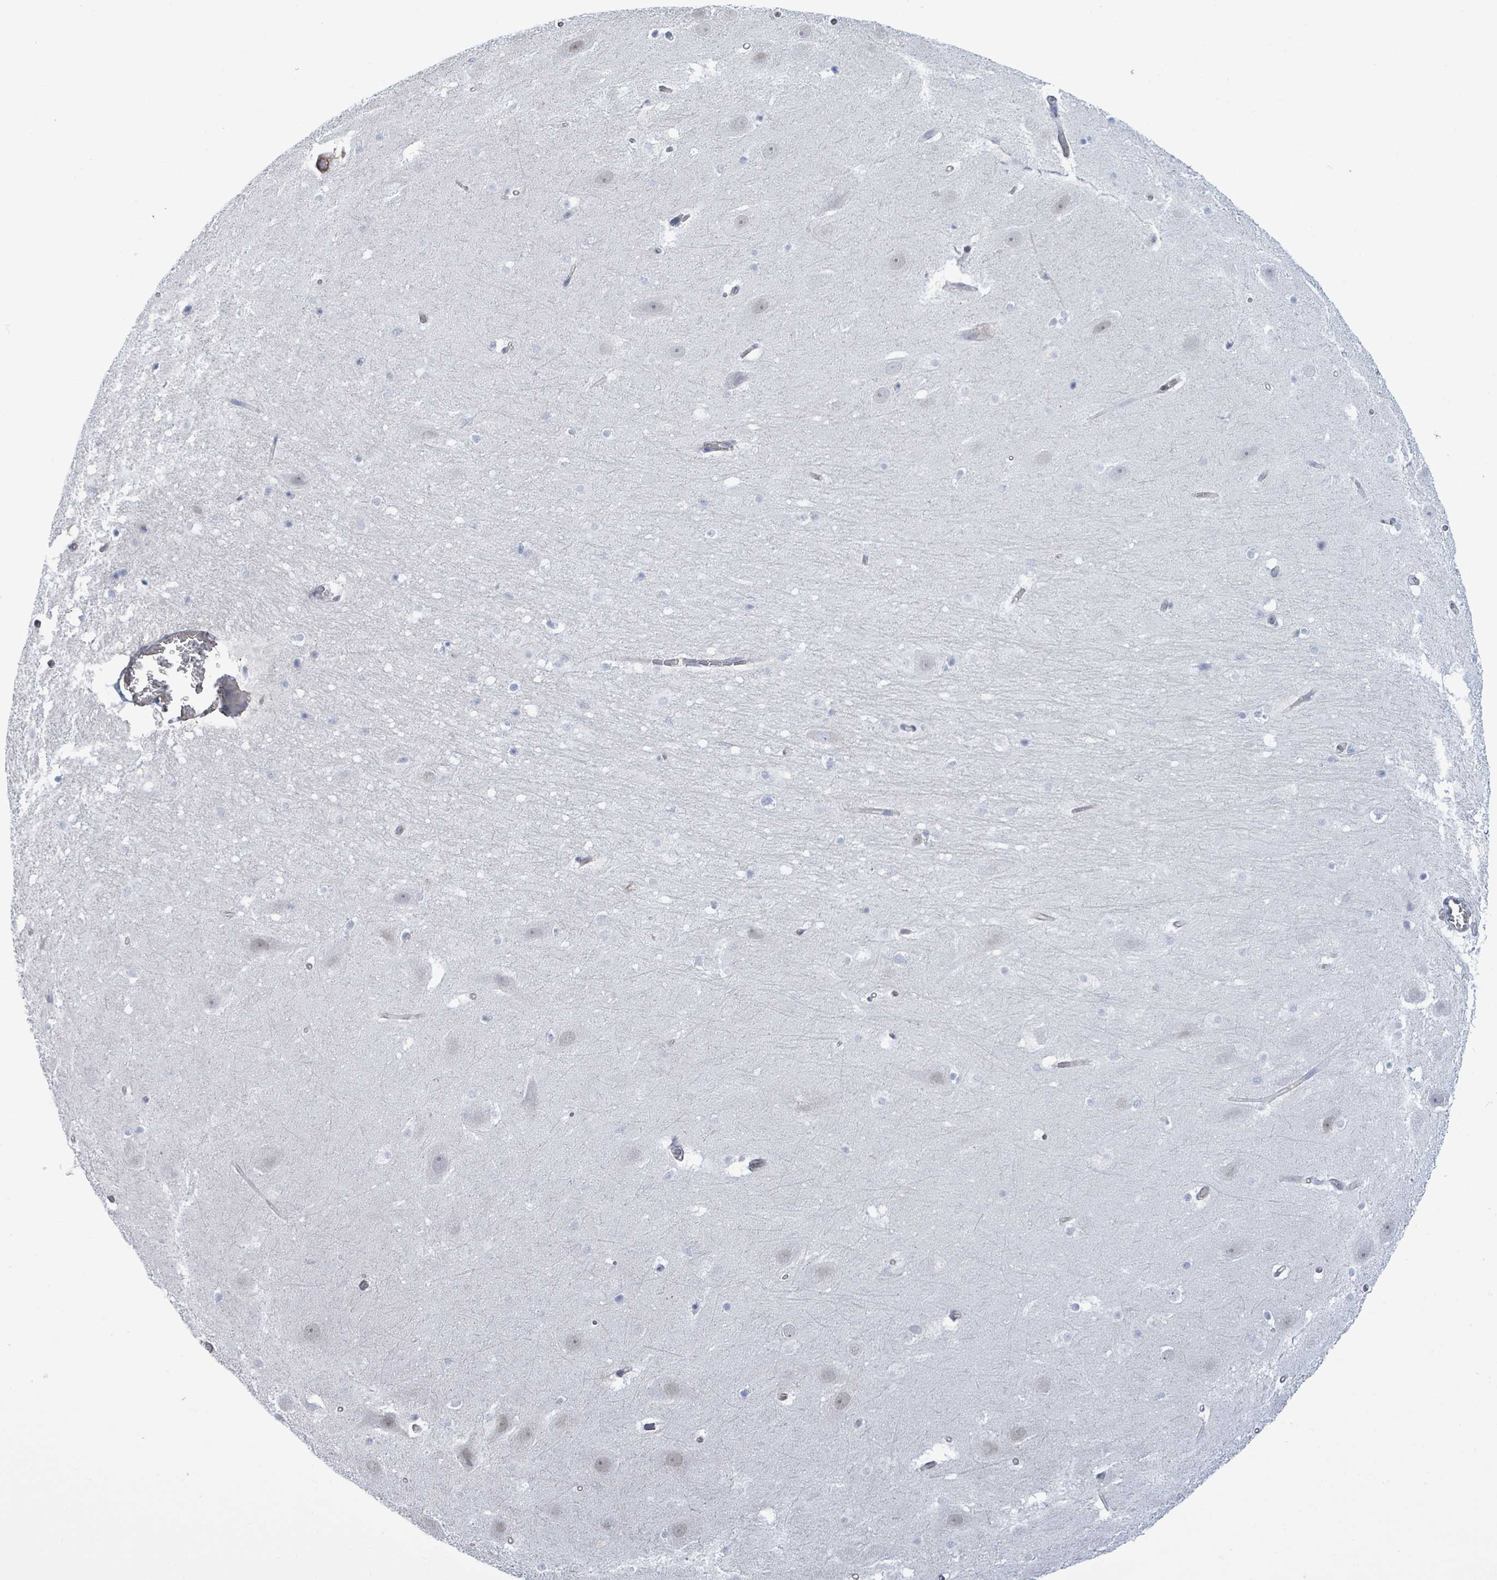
{"staining": {"intensity": "negative", "quantity": "none", "location": "none"}, "tissue": "hippocampus", "cell_type": "Glial cells", "image_type": "normal", "snomed": [{"axis": "morphology", "description": "Normal tissue, NOS"}, {"axis": "topography", "description": "Hippocampus"}], "caption": "Glial cells show no significant positivity in normal hippocampus.", "gene": "DMRTC1B", "patient": {"sex": "male", "age": 37}}